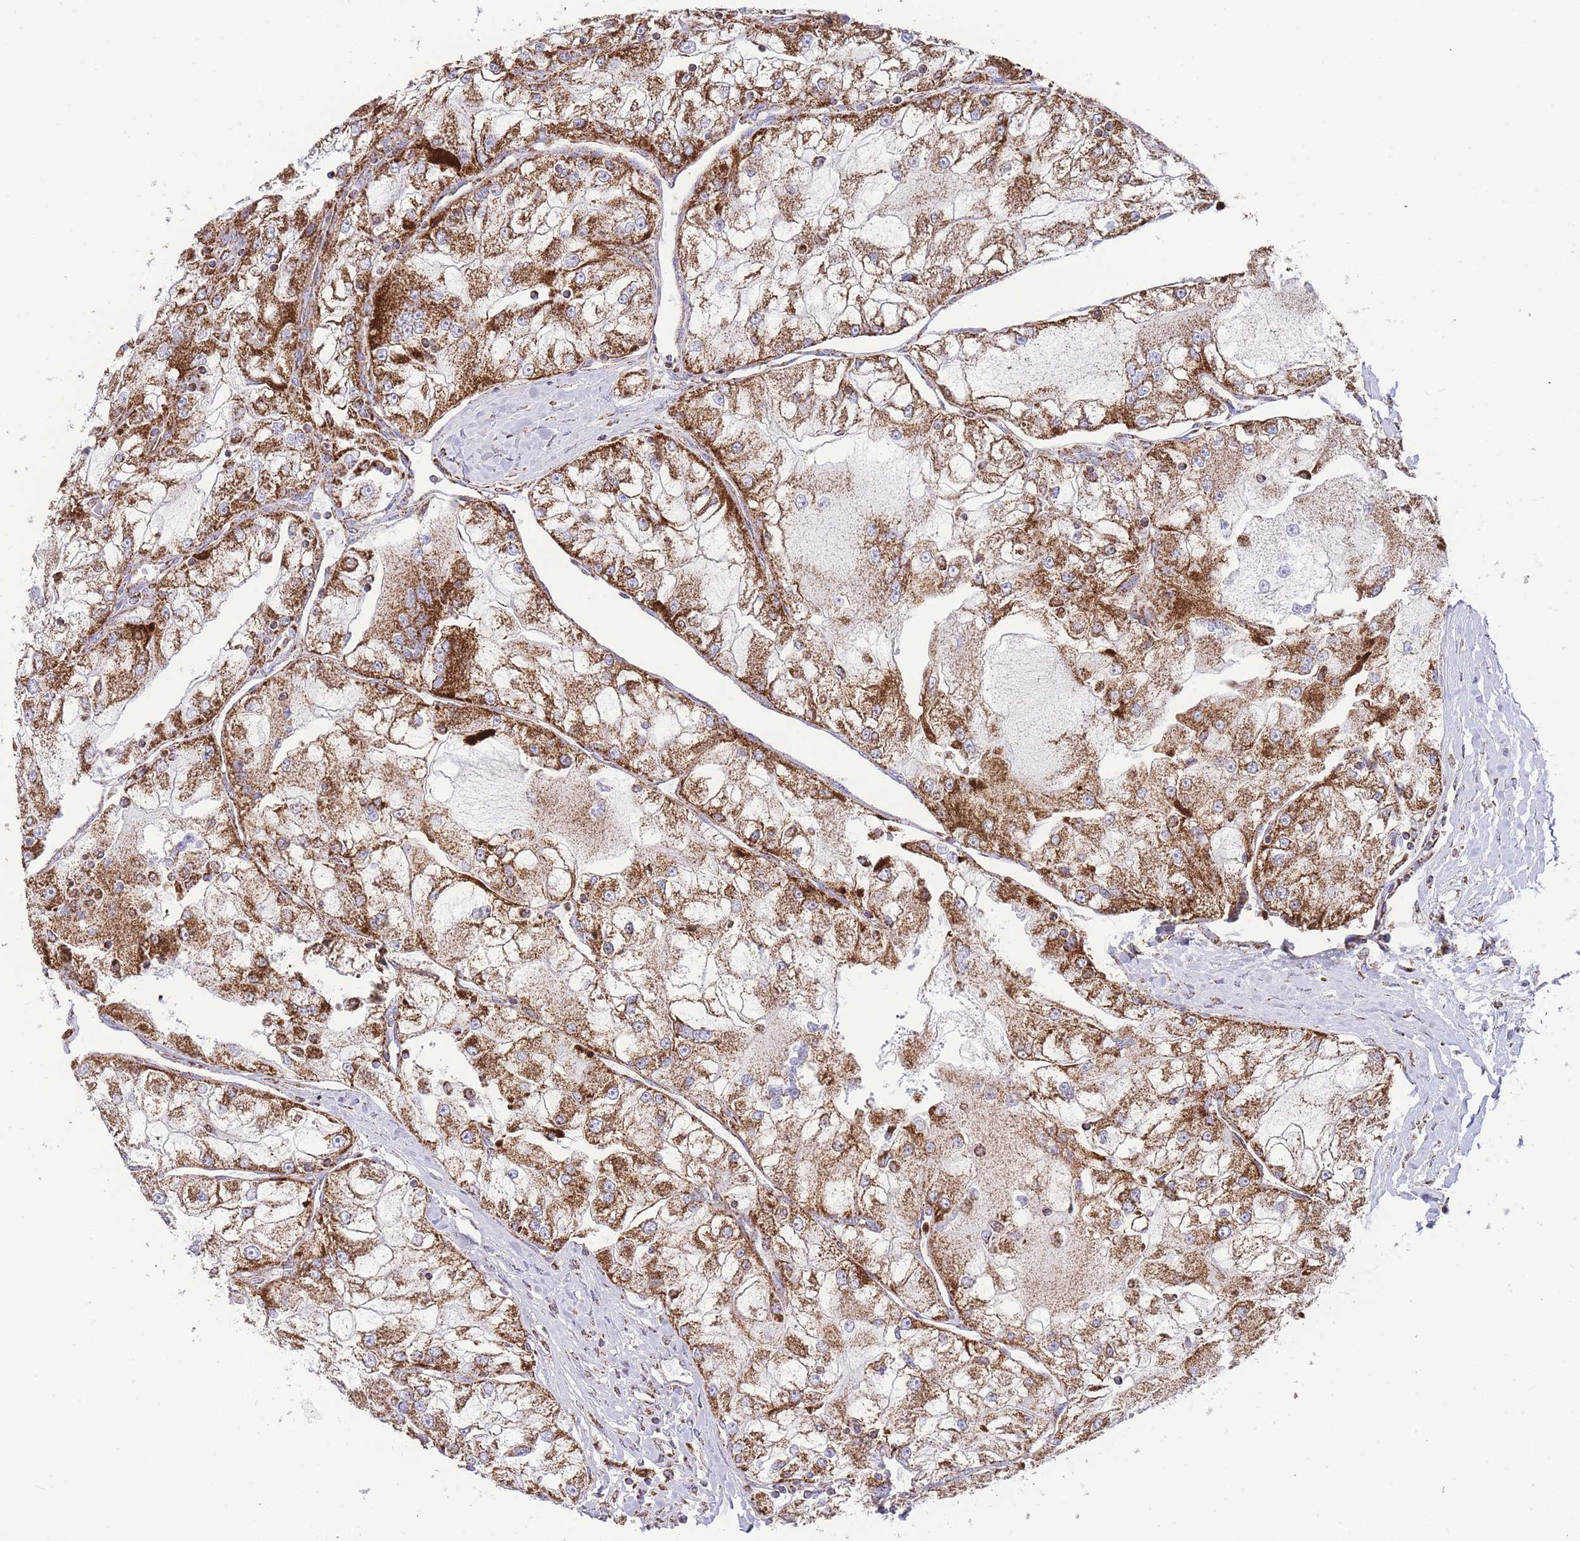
{"staining": {"intensity": "strong", "quantity": ">75%", "location": "cytoplasmic/membranous"}, "tissue": "renal cancer", "cell_type": "Tumor cells", "image_type": "cancer", "snomed": [{"axis": "morphology", "description": "Adenocarcinoma, NOS"}, {"axis": "topography", "description": "Kidney"}], "caption": "This micrograph exhibits IHC staining of human renal cancer (adenocarcinoma), with high strong cytoplasmic/membranous expression in approximately >75% of tumor cells.", "gene": "GSTM1", "patient": {"sex": "female", "age": 72}}